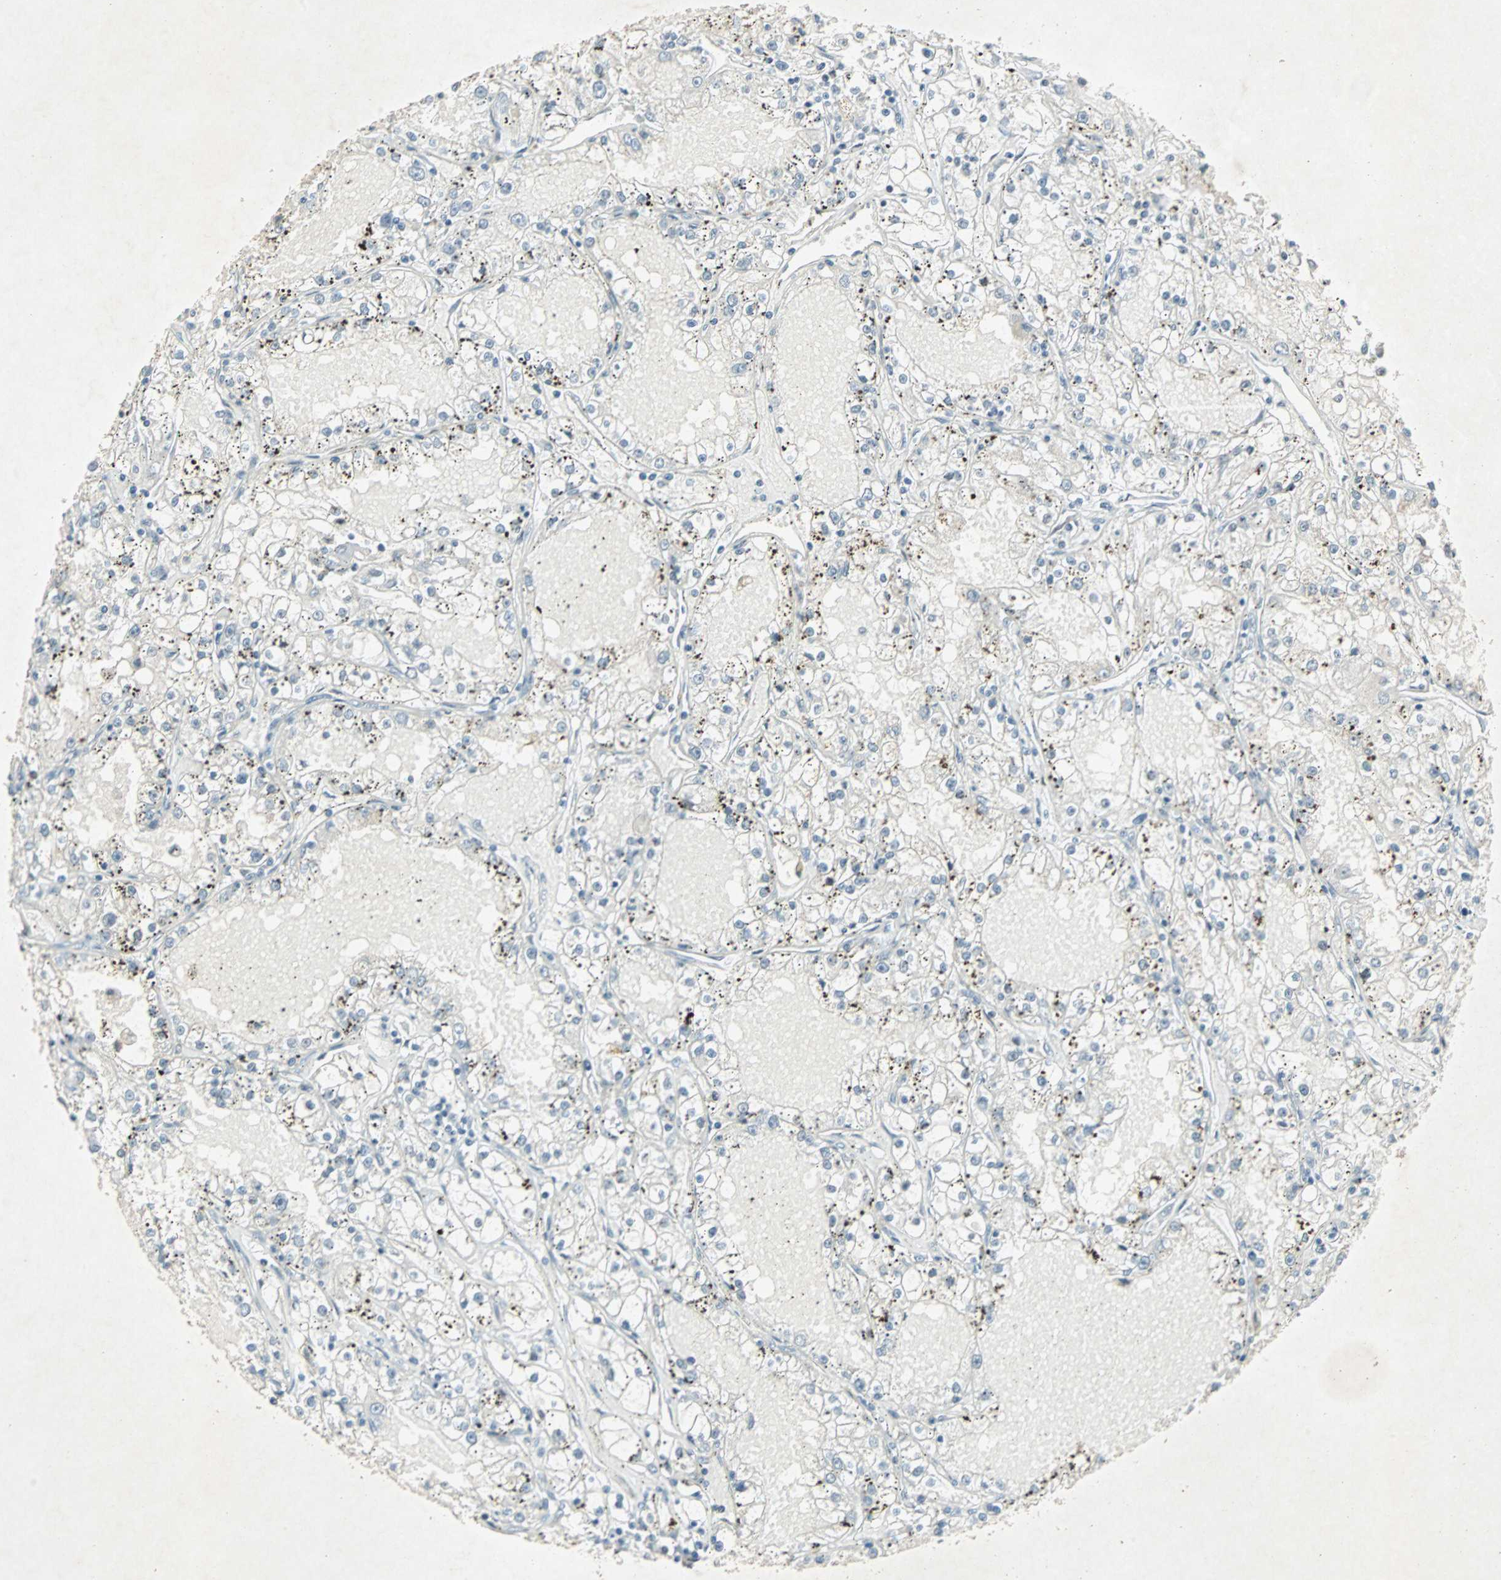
{"staining": {"intensity": "negative", "quantity": "none", "location": "none"}, "tissue": "renal cancer", "cell_type": "Tumor cells", "image_type": "cancer", "snomed": [{"axis": "morphology", "description": "Adenocarcinoma, NOS"}, {"axis": "topography", "description": "Kidney"}], "caption": "The immunohistochemistry image has no significant positivity in tumor cells of adenocarcinoma (renal) tissue.", "gene": "LANCL3", "patient": {"sex": "male", "age": 56}}